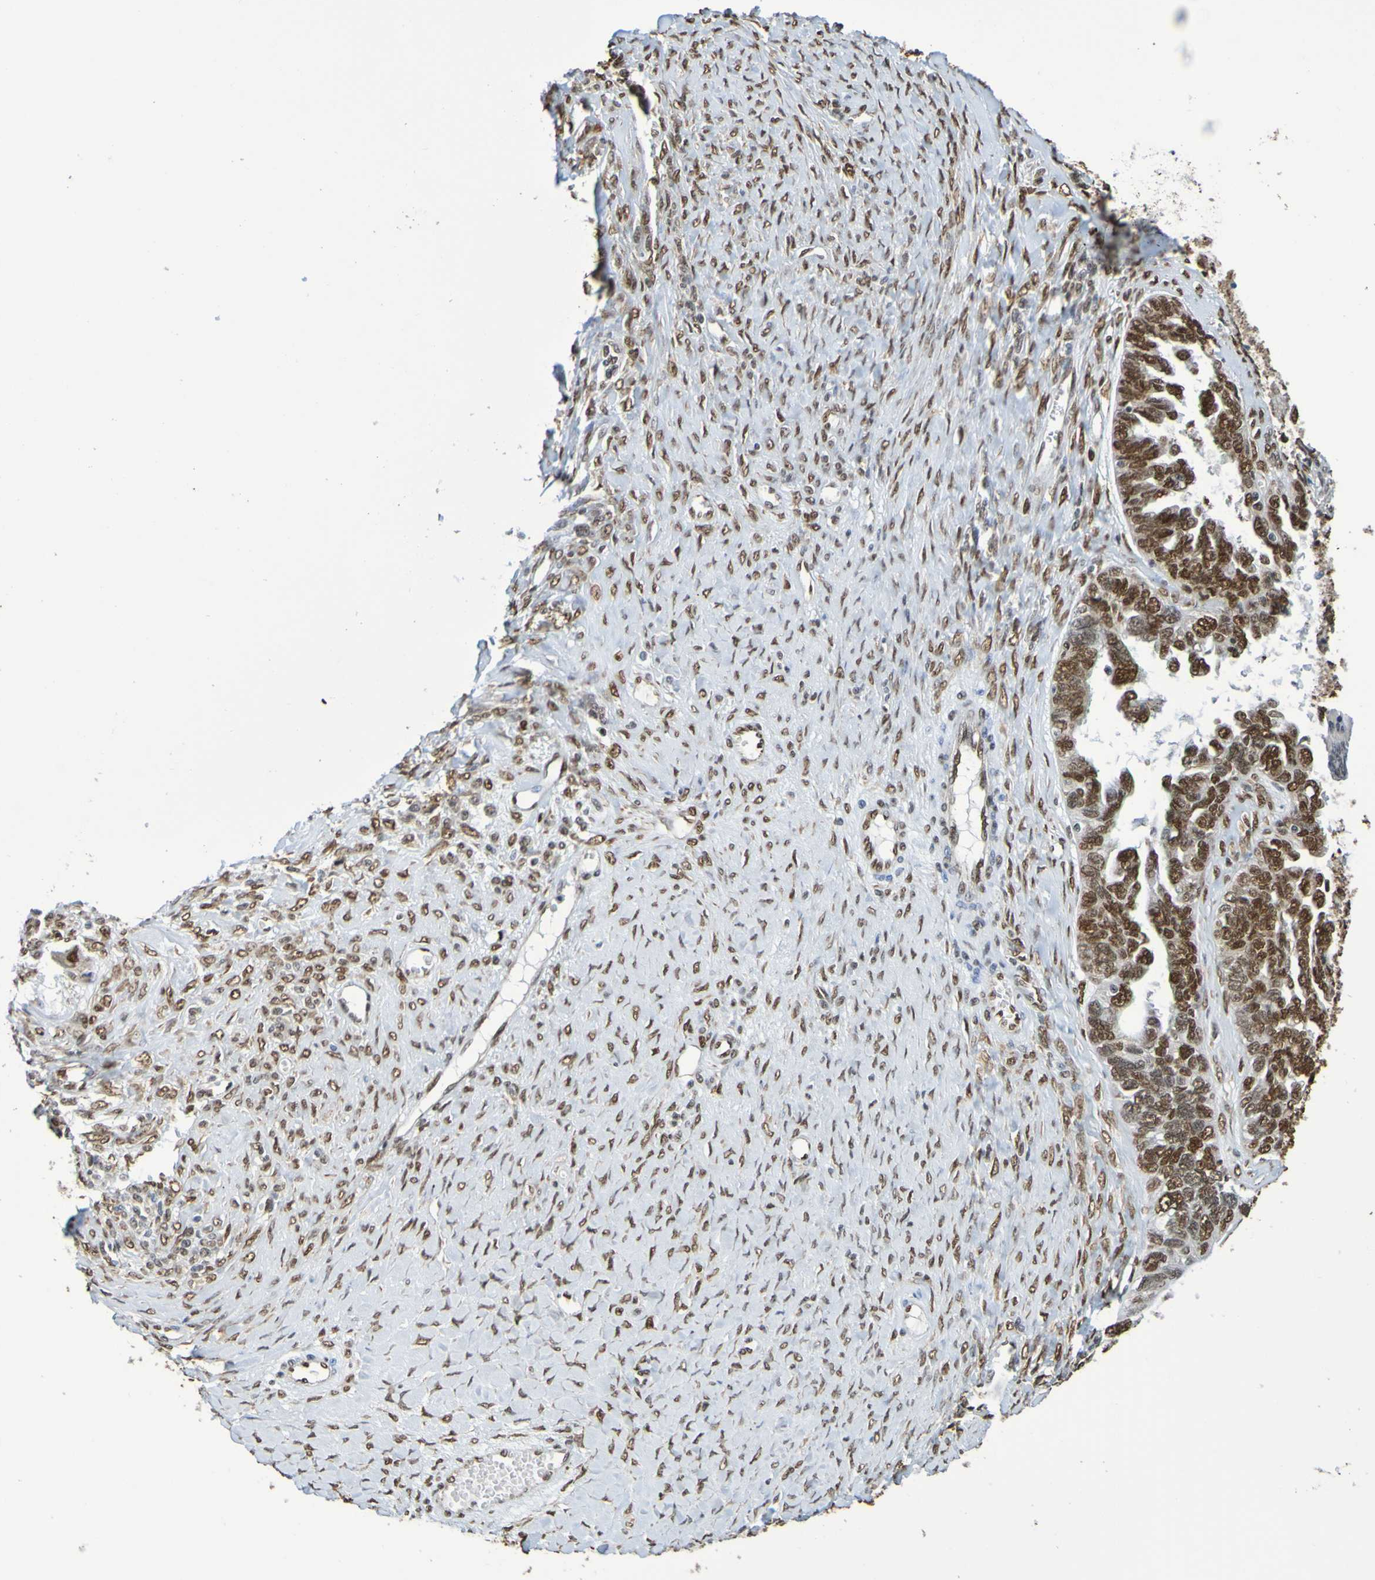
{"staining": {"intensity": "strong", "quantity": ">75%", "location": "nuclear"}, "tissue": "ovarian cancer", "cell_type": "Tumor cells", "image_type": "cancer", "snomed": [{"axis": "morphology", "description": "Cystadenocarcinoma, serous, NOS"}, {"axis": "topography", "description": "Ovary"}], "caption": "Human serous cystadenocarcinoma (ovarian) stained with a brown dye displays strong nuclear positive positivity in about >75% of tumor cells.", "gene": "HDAC2", "patient": {"sex": "female", "age": 79}}